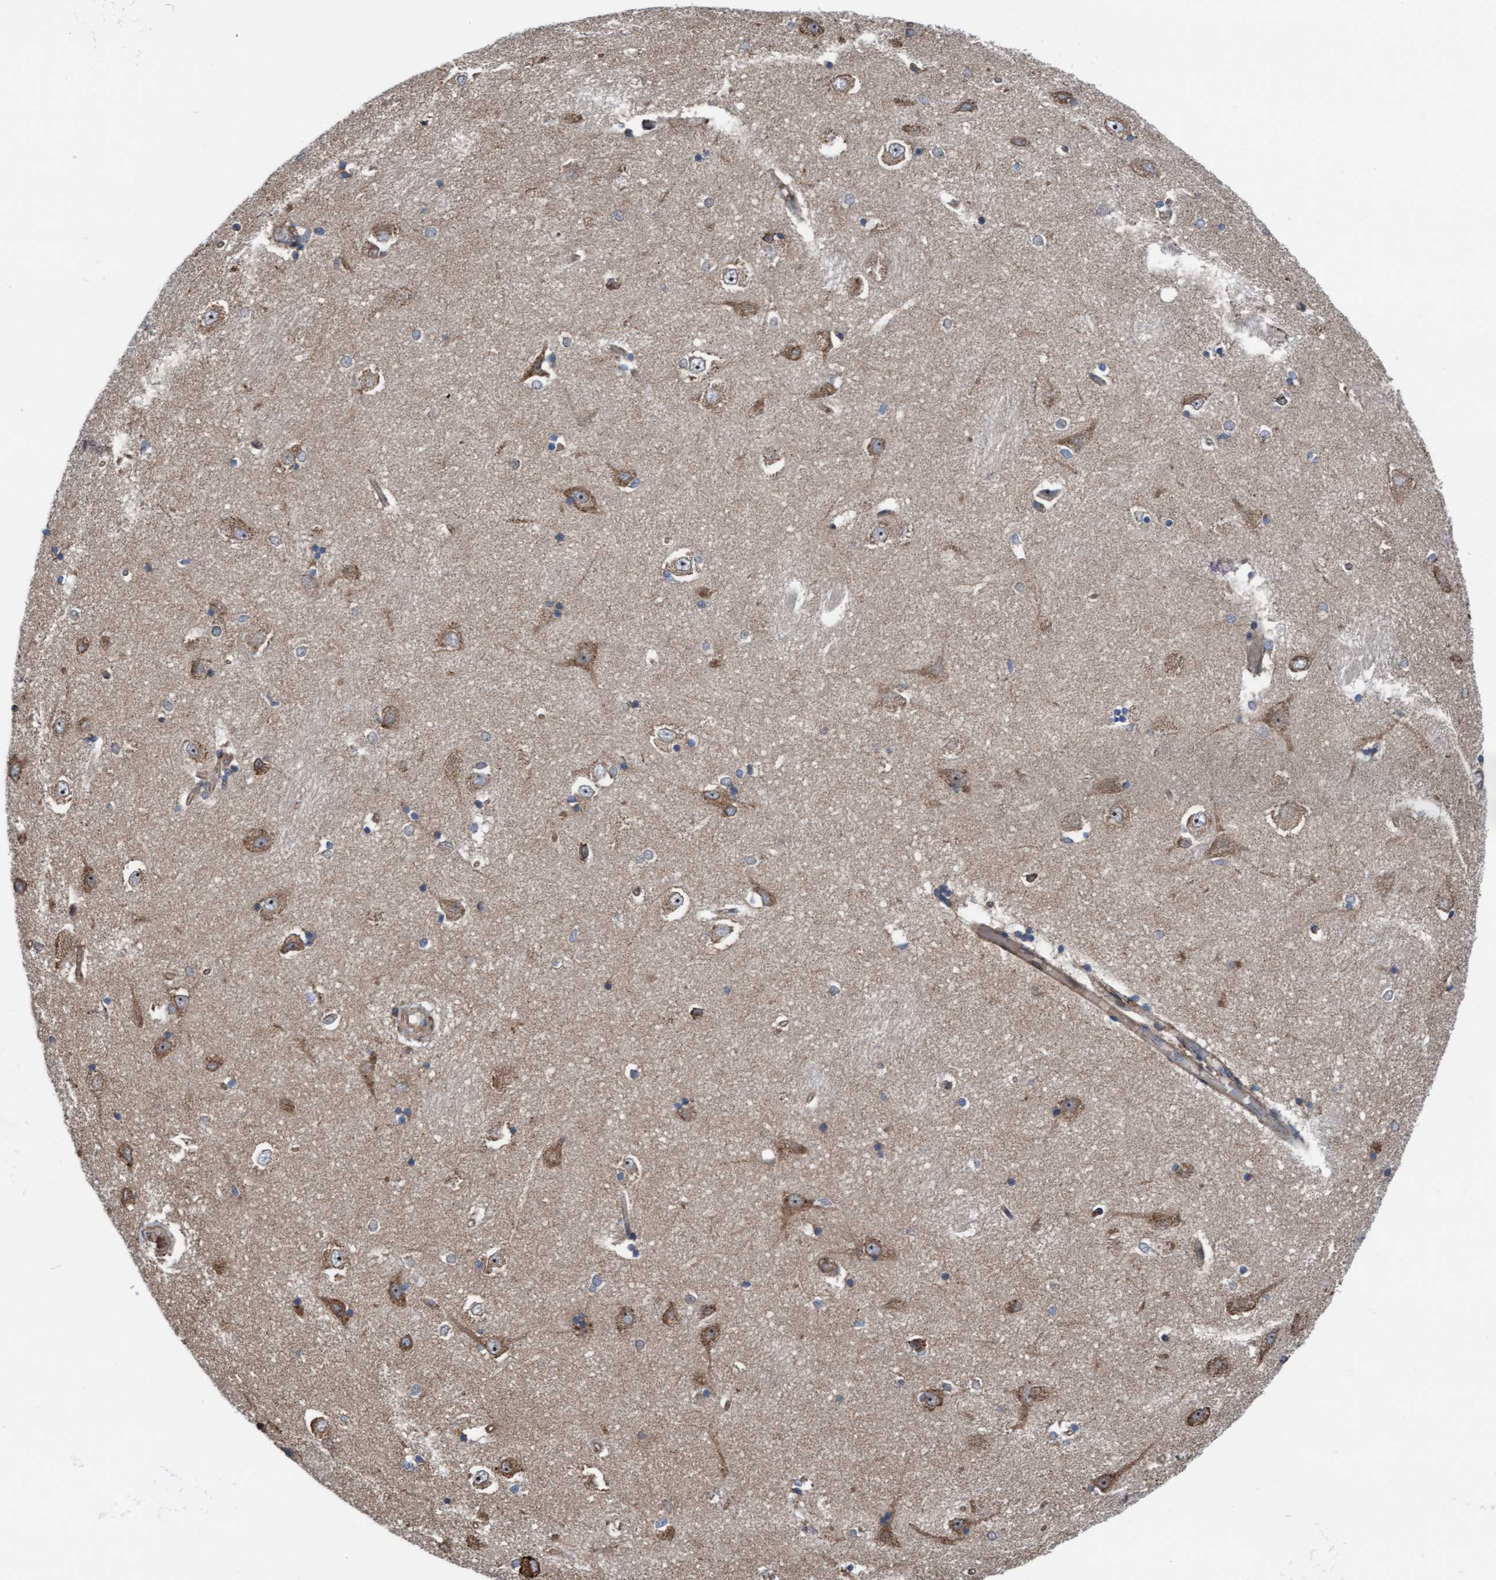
{"staining": {"intensity": "weak", "quantity": "<25%", "location": "cytoplasmic/membranous"}, "tissue": "hippocampus", "cell_type": "Glial cells", "image_type": "normal", "snomed": [{"axis": "morphology", "description": "Normal tissue, NOS"}, {"axis": "topography", "description": "Hippocampus"}], "caption": "Protein analysis of unremarkable hippocampus reveals no significant staining in glial cells.", "gene": "RAP1GAP2", "patient": {"sex": "male", "age": 45}}